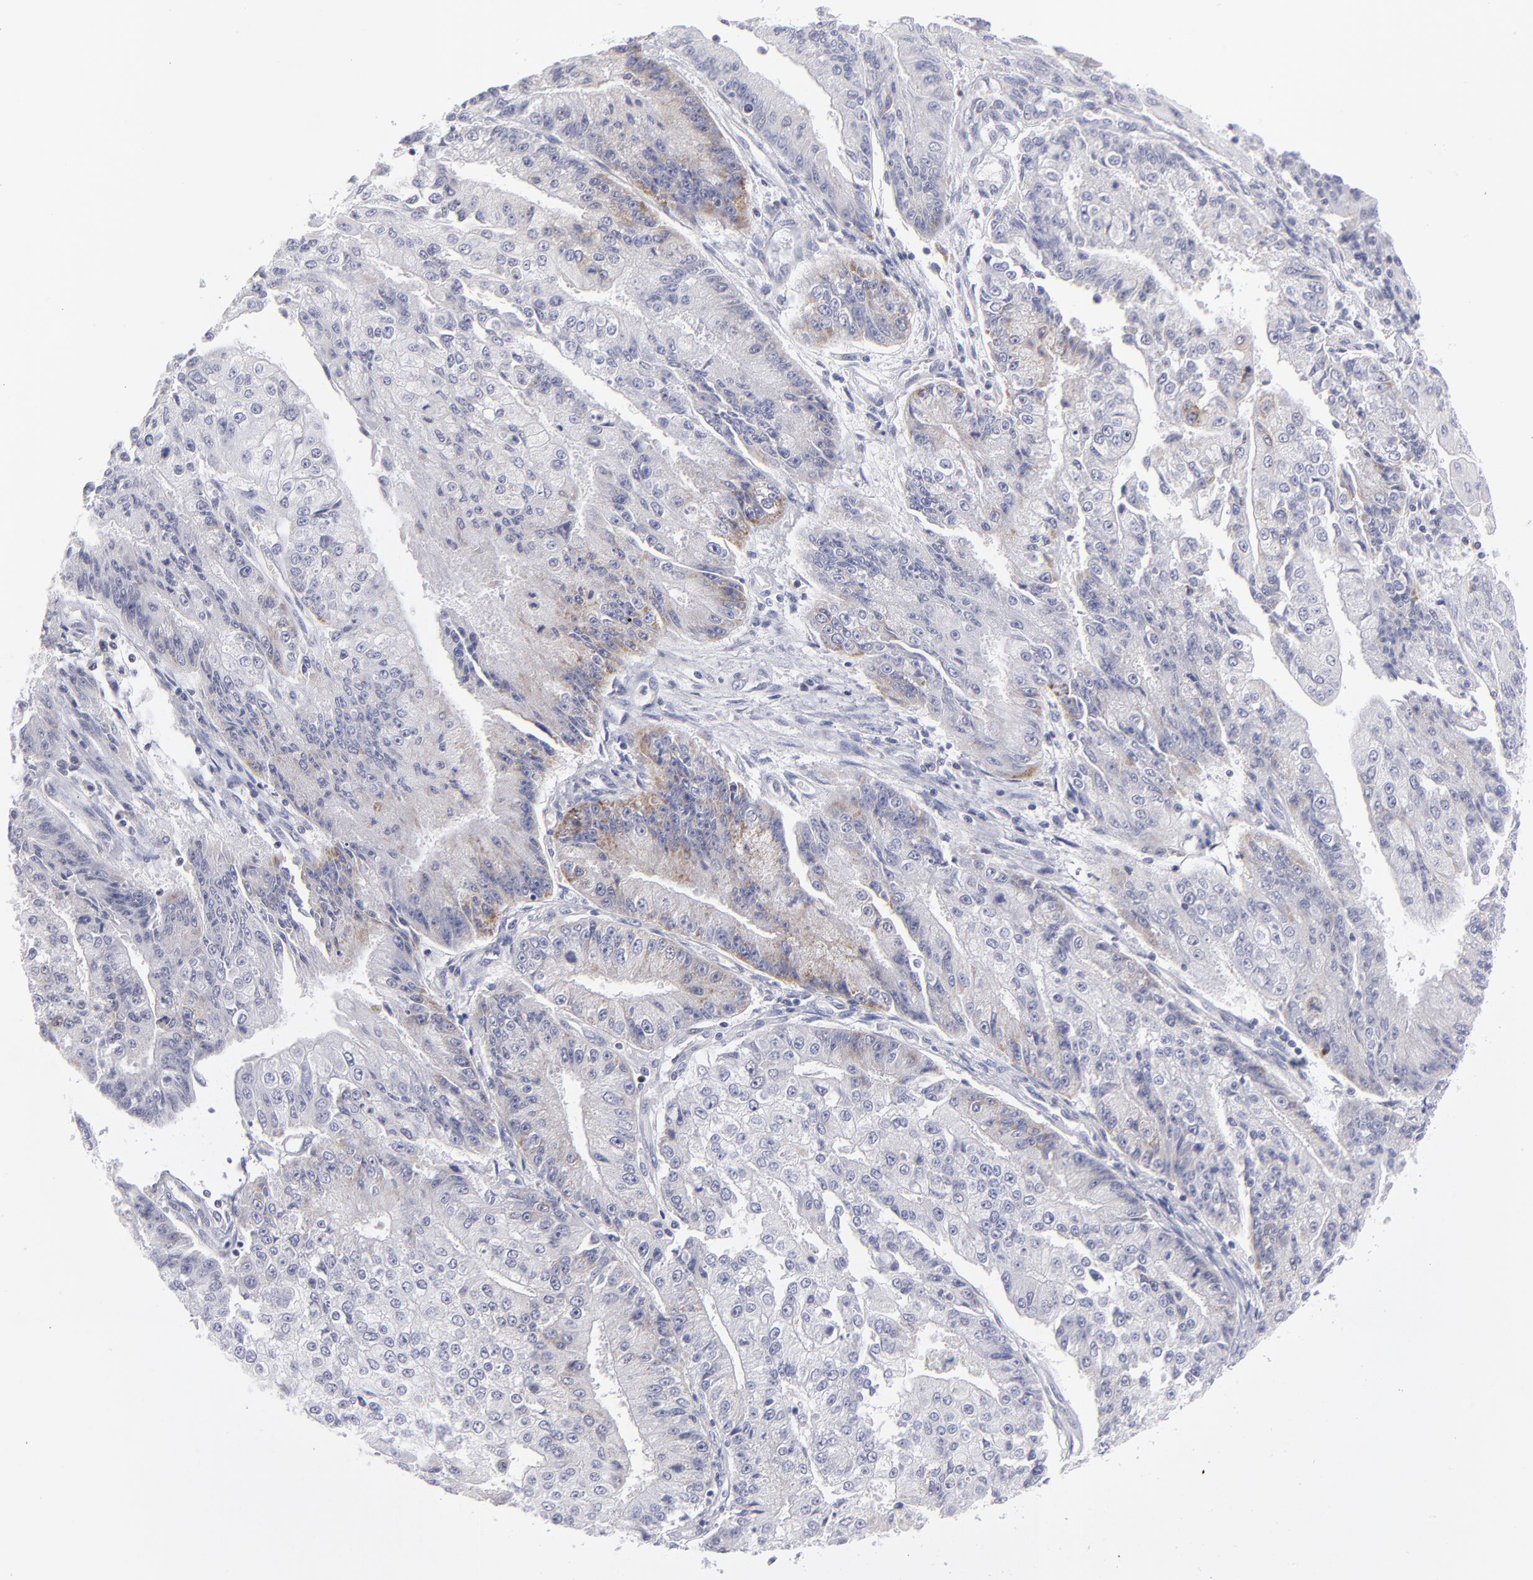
{"staining": {"intensity": "moderate", "quantity": "<25%", "location": "cytoplasmic/membranous"}, "tissue": "endometrial cancer", "cell_type": "Tumor cells", "image_type": "cancer", "snomed": [{"axis": "morphology", "description": "Adenocarcinoma, NOS"}, {"axis": "topography", "description": "Endometrium"}], "caption": "Endometrial cancer (adenocarcinoma) stained with a brown dye shows moderate cytoplasmic/membranous positive positivity in about <25% of tumor cells.", "gene": "MTHFD2", "patient": {"sex": "female", "age": 75}}